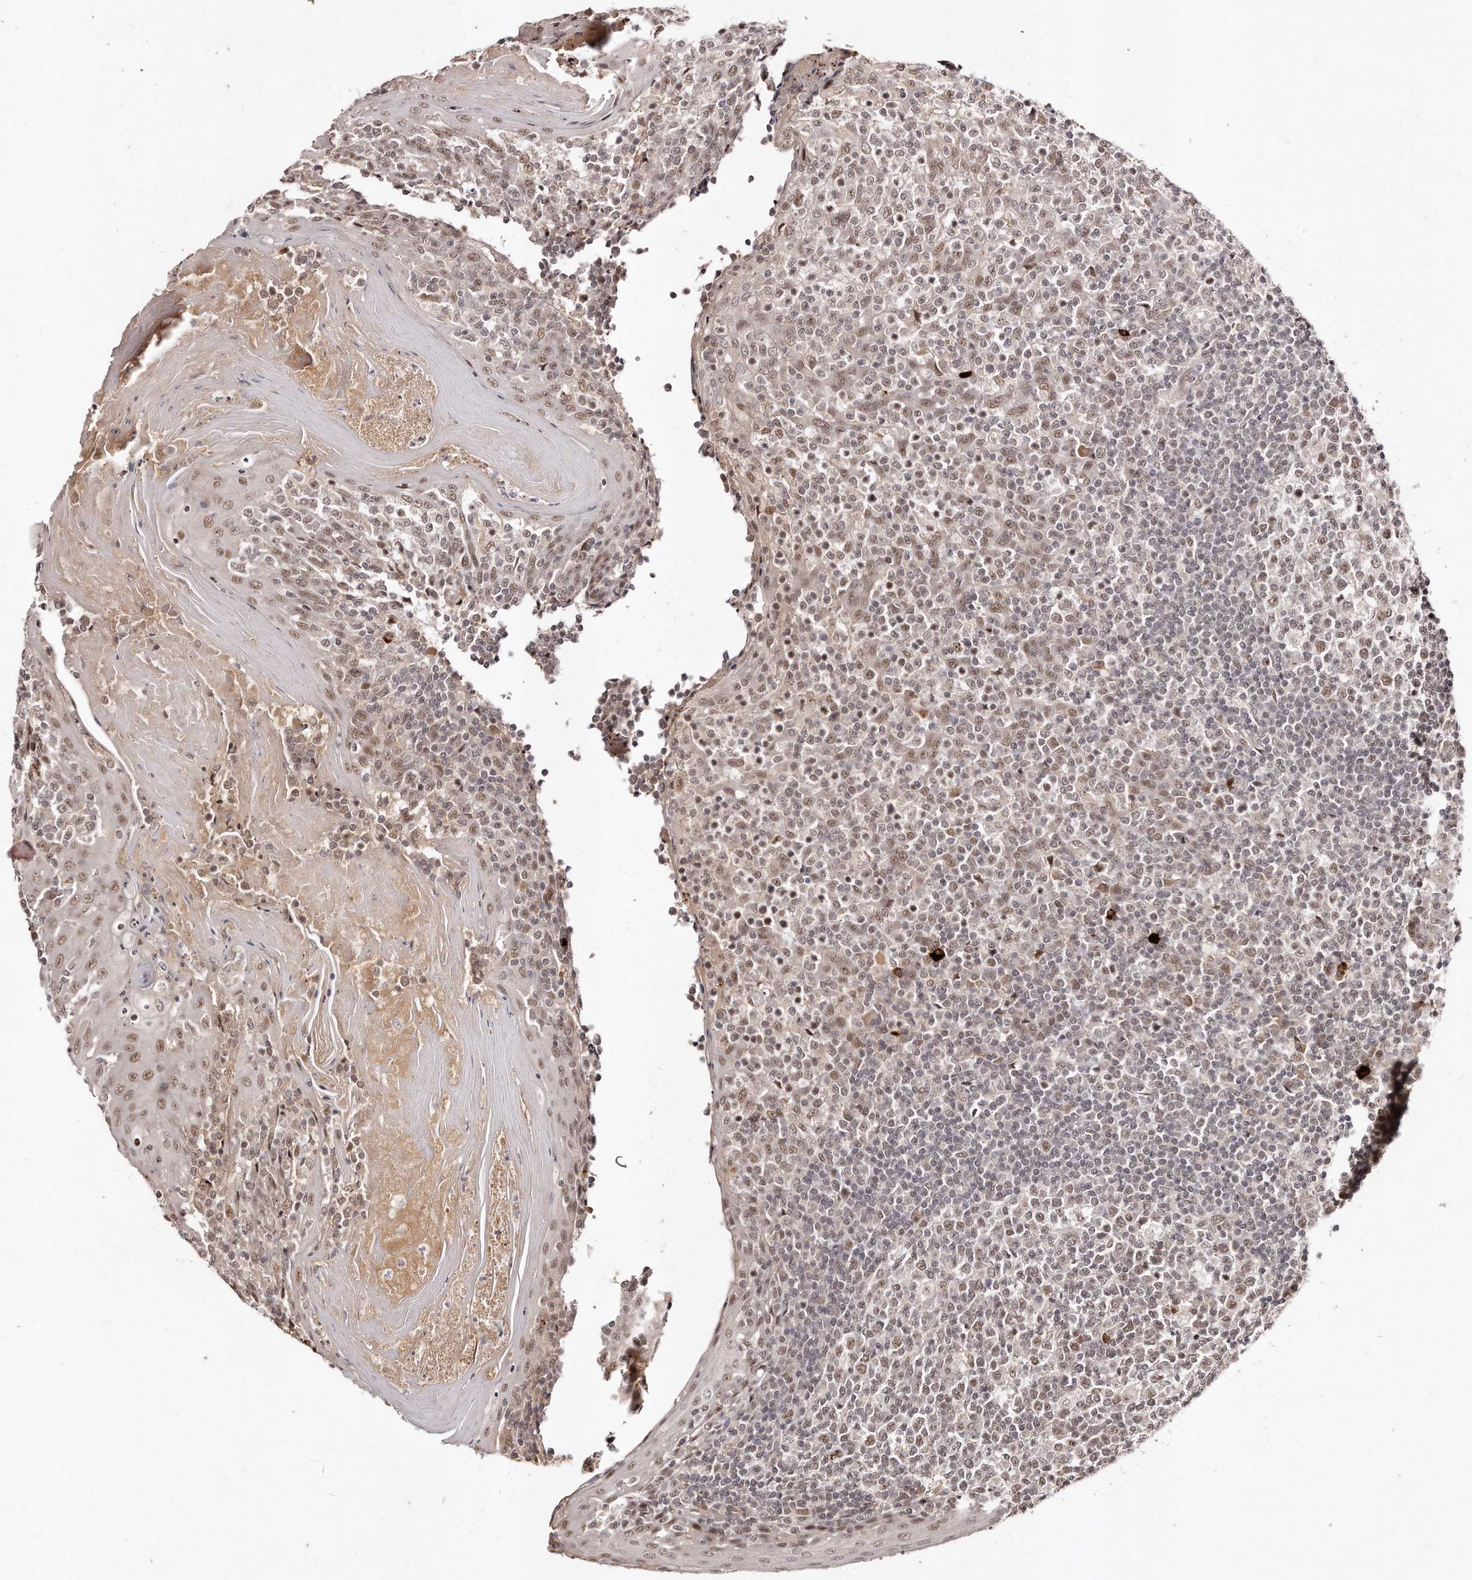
{"staining": {"intensity": "moderate", "quantity": "25%-75%", "location": "nuclear"}, "tissue": "tonsil", "cell_type": "Germinal center cells", "image_type": "normal", "snomed": [{"axis": "morphology", "description": "Normal tissue, NOS"}, {"axis": "topography", "description": "Tonsil"}], "caption": "The photomicrograph reveals staining of benign tonsil, revealing moderate nuclear protein staining (brown color) within germinal center cells.", "gene": "SOX4", "patient": {"sex": "female", "age": 19}}